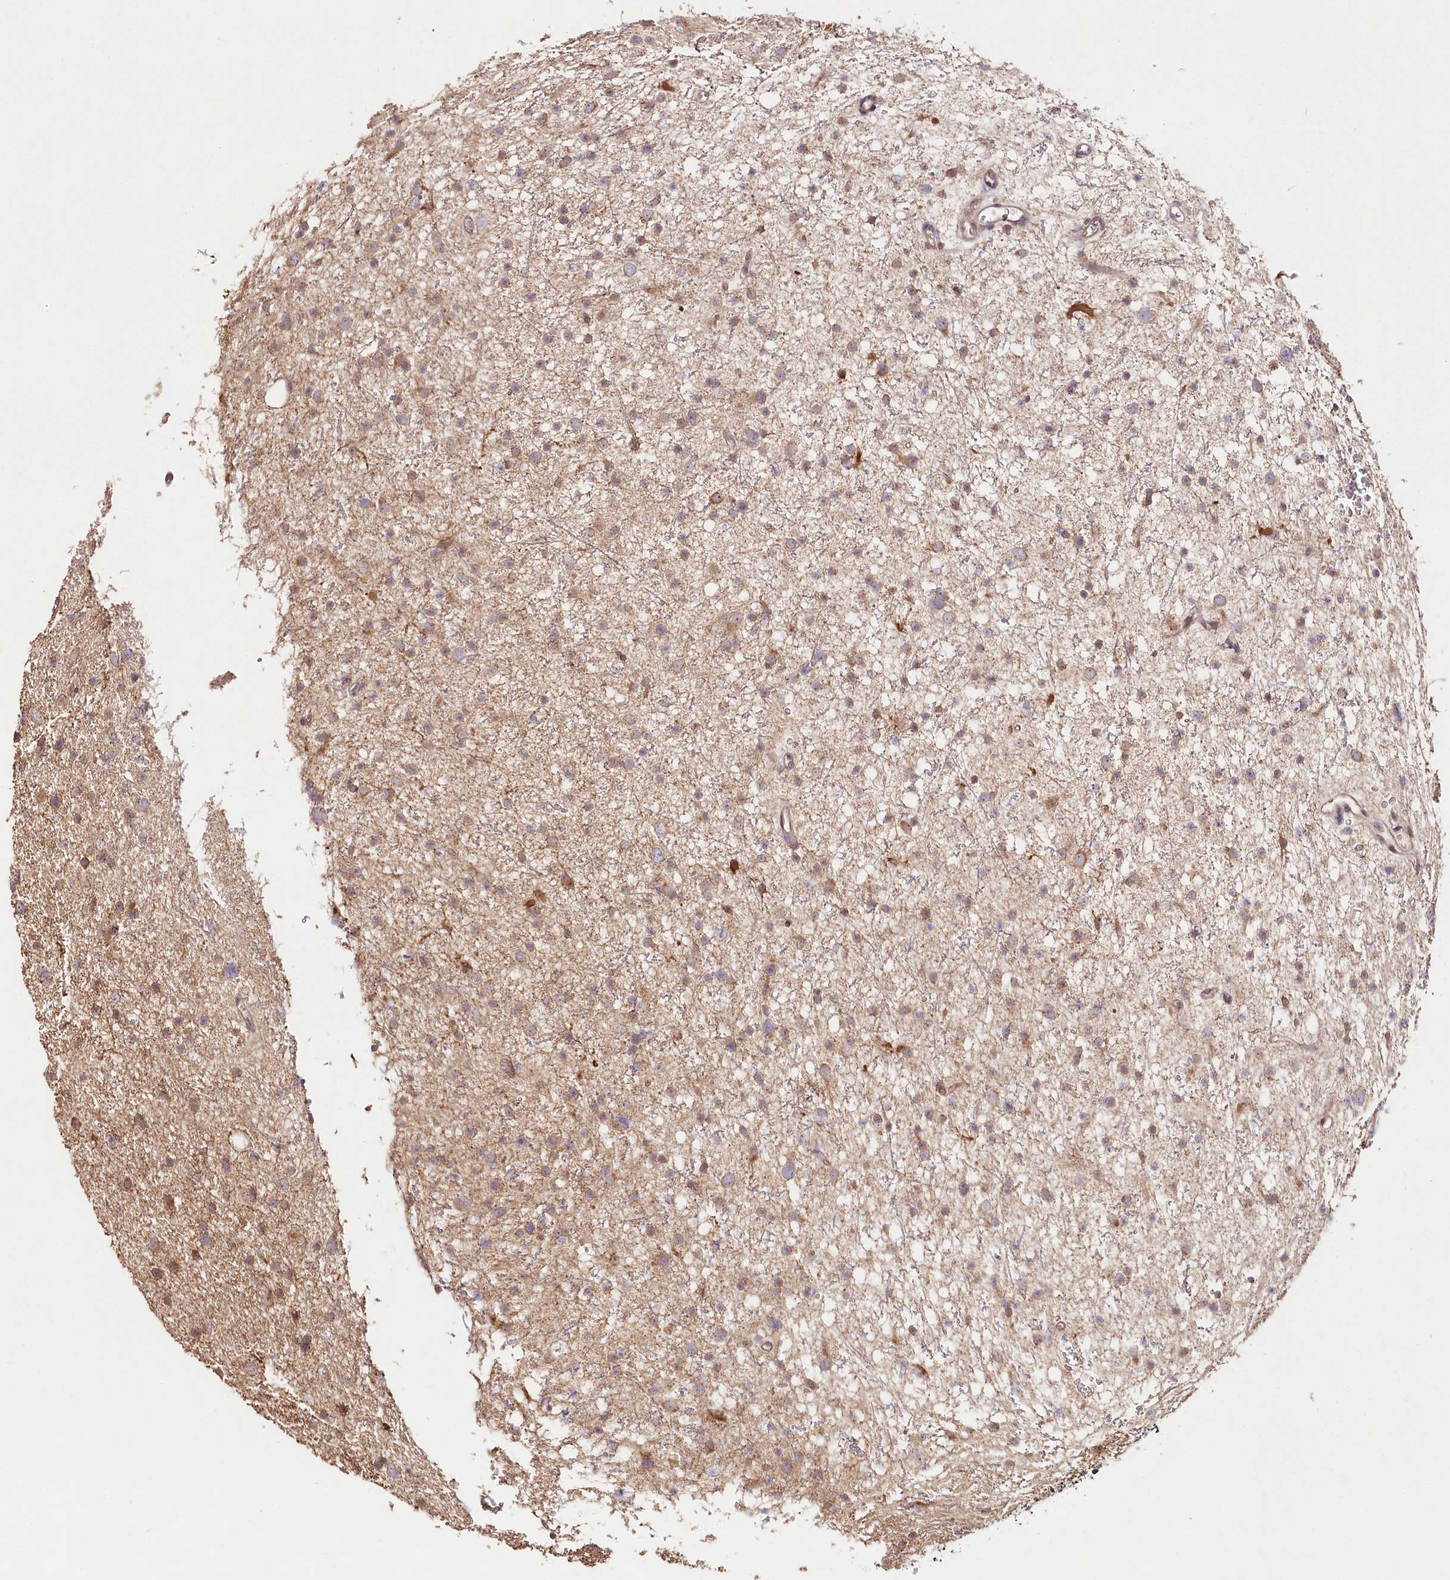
{"staining": {"intensity": "moderate", "quantity": "<25%", "location": "cytoplasmic/membranous"}, "tissue": "glioma", "cell_type": "Tumor cells", "image_type": "cancer", "snomed": [{"axis": "morphology", "description": "Glioma, malignant, Low grade"}, {"axis": "topography", "description": "Cerebral cortex"}], "caption": "DAB (3,3'-diaminobenzidine) immunohistochemical staining of malignant glioma (low-grade) reveals moderate cytoplasmic/membranous protein staining in approximately <25% of tumor cells.", "gene": "DMXL1", "patient": {"sex": "female", "age": 39}}